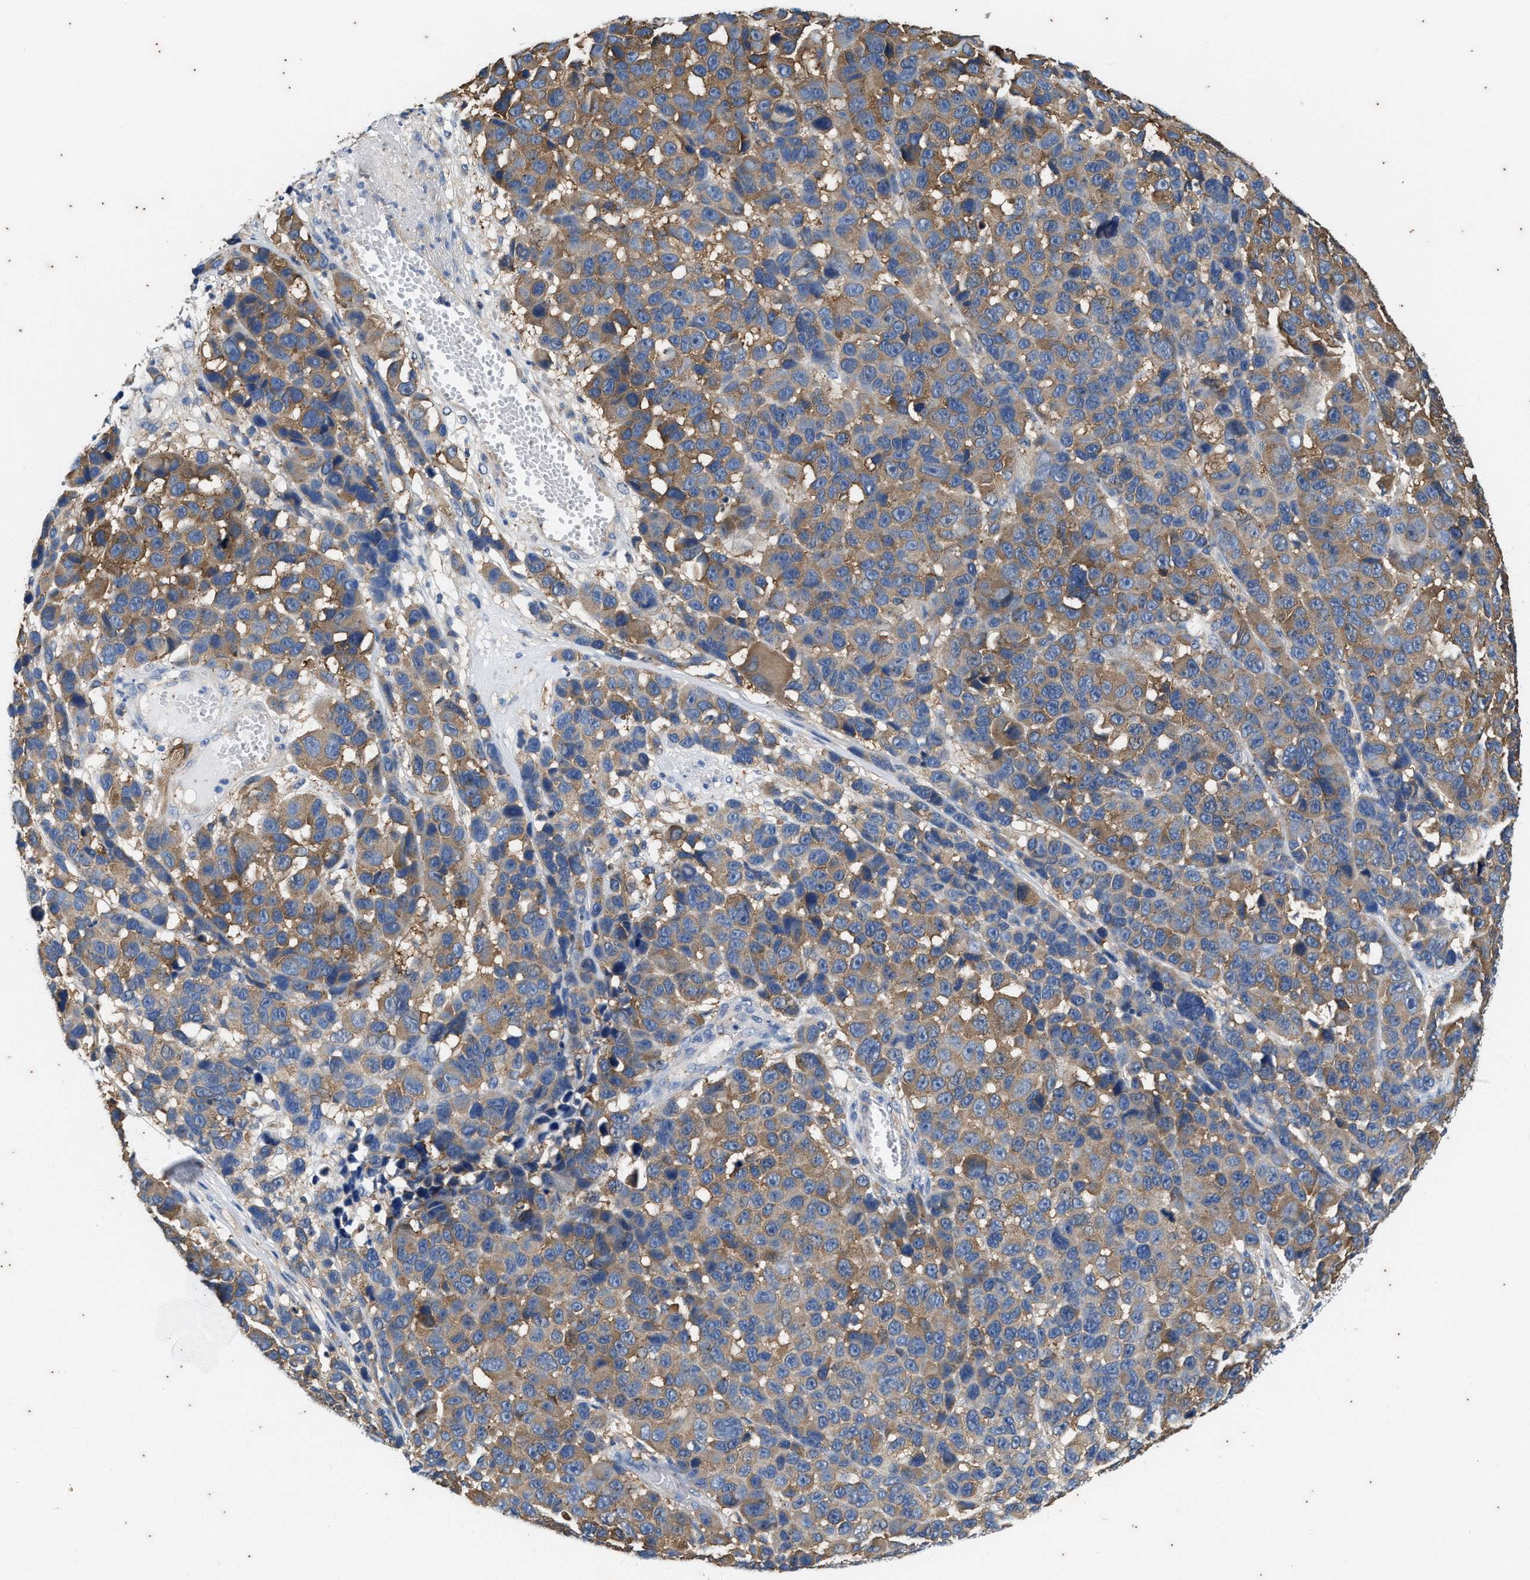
{"staining": {"intensity": "moderate", "quantity": ">75%", "location": "cytoplasmic/membranous"}, "tissue": "melanoma", "cell_type": "Tumor cells", "image_type": "cancer", "snomed": [{"axis": "morphology", "description": "Malignant melanoma, NOS"}, {"axis": "topography", "description": "Skin"}], "caption": "A medium amount of moderate cytoplasmic/membranous positivity is present in approximately >75% of tumor cells in melanoma tissue. Using DAB (brown) and hematoxylin (blue) stains, captured at high magnification using brightfield microscopy.", "gene": "COX19", "patient": {"sex": "male", "age": 53}}